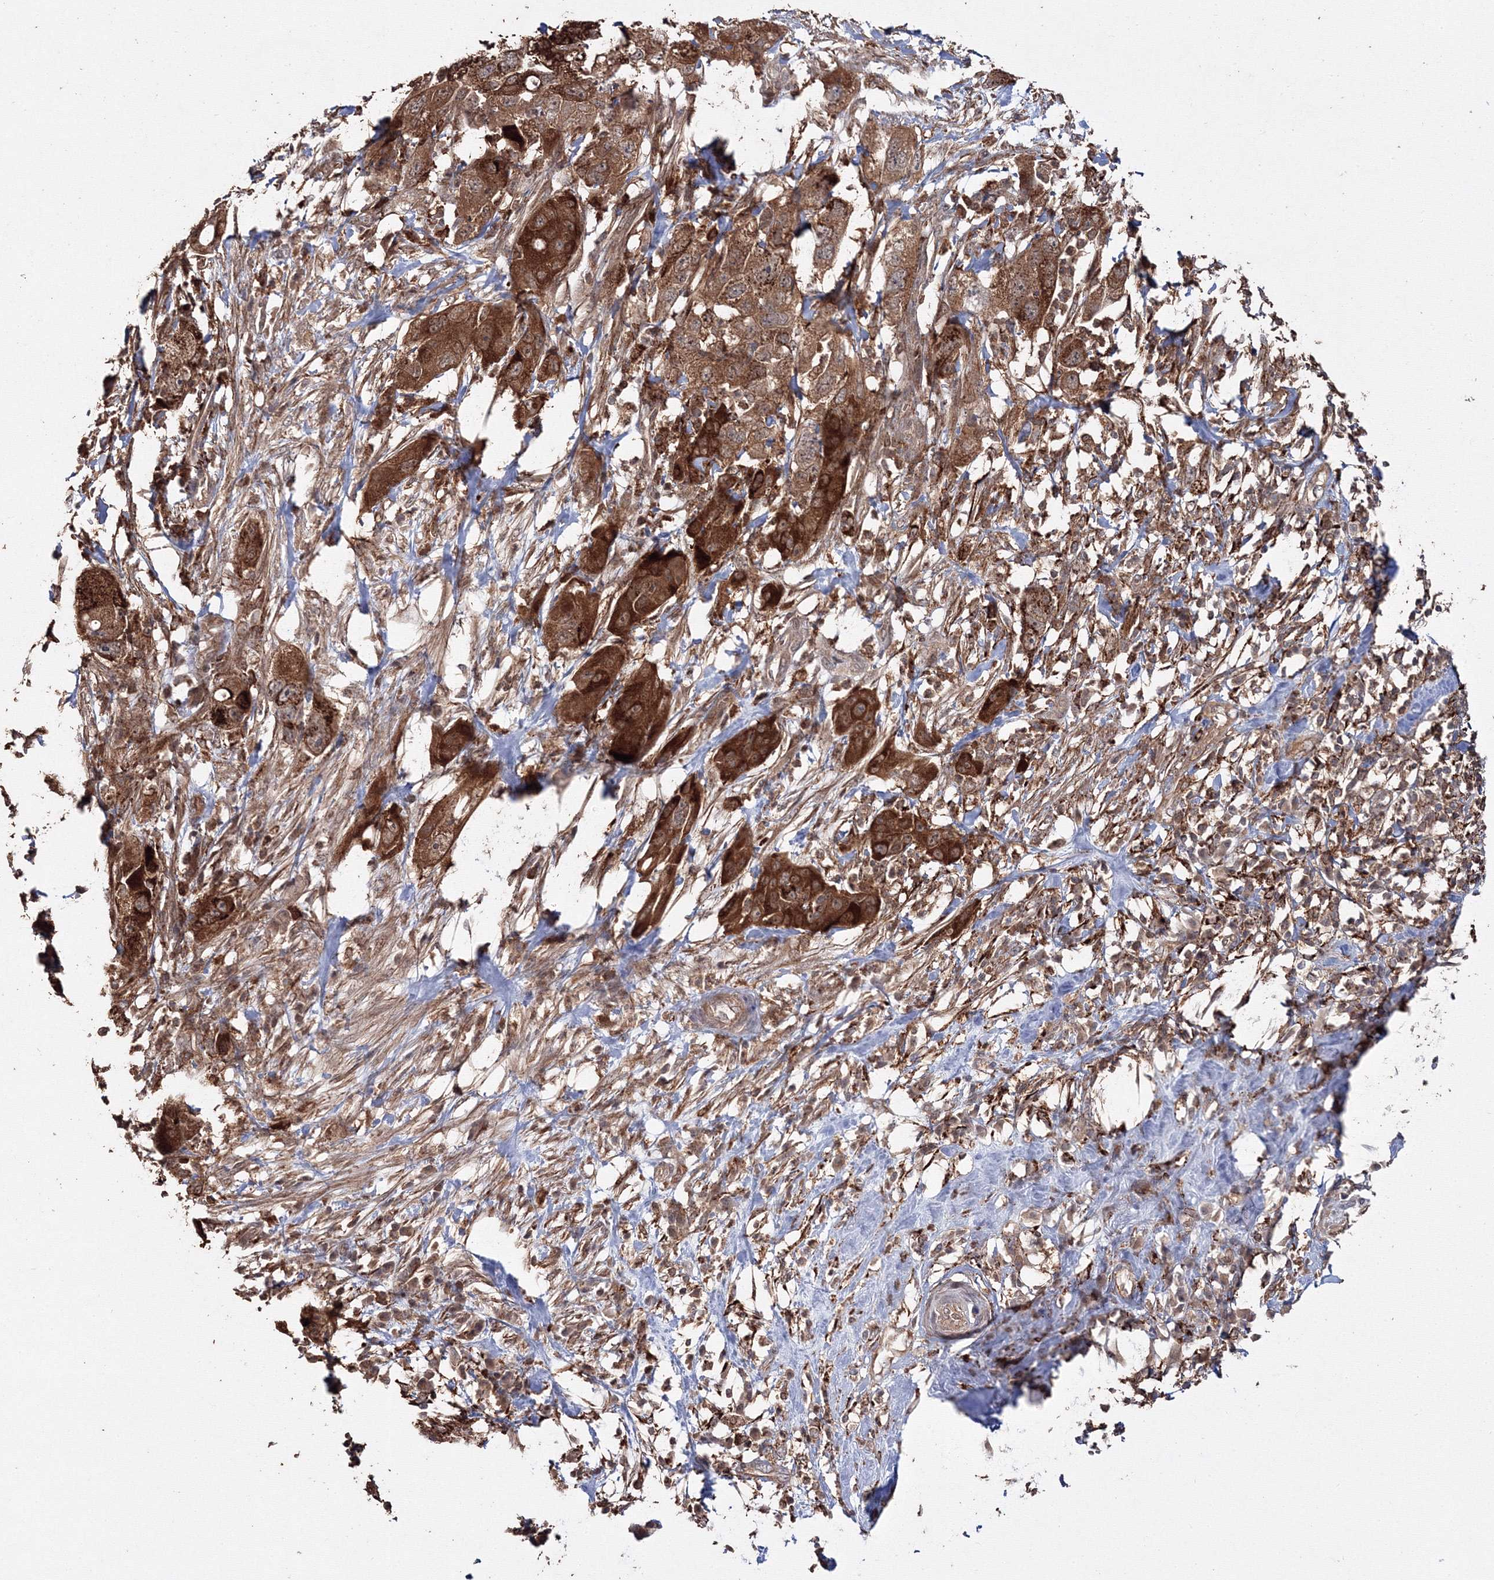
{"staining": {"intensity": "strong", "quantity": ">75%", "location": "cytoplasmic/membranous"}, "tissue": "pancreatic cancer", "cell_type": "Tumor cells", "image_type": "cancer", "snomed": [{"axis": "morphology", "description": "Adenocarcinoma, NOS"}, {"axis": "topography", "description": "Pancreas"}], "caption": "Pancreatic cancer stained with a brown dye displays strong cytoplasmic/membranous positive expression in about >75% of tumor cells.", "gene": "DDO", "patient": {"sex": "female", "age": 78}}